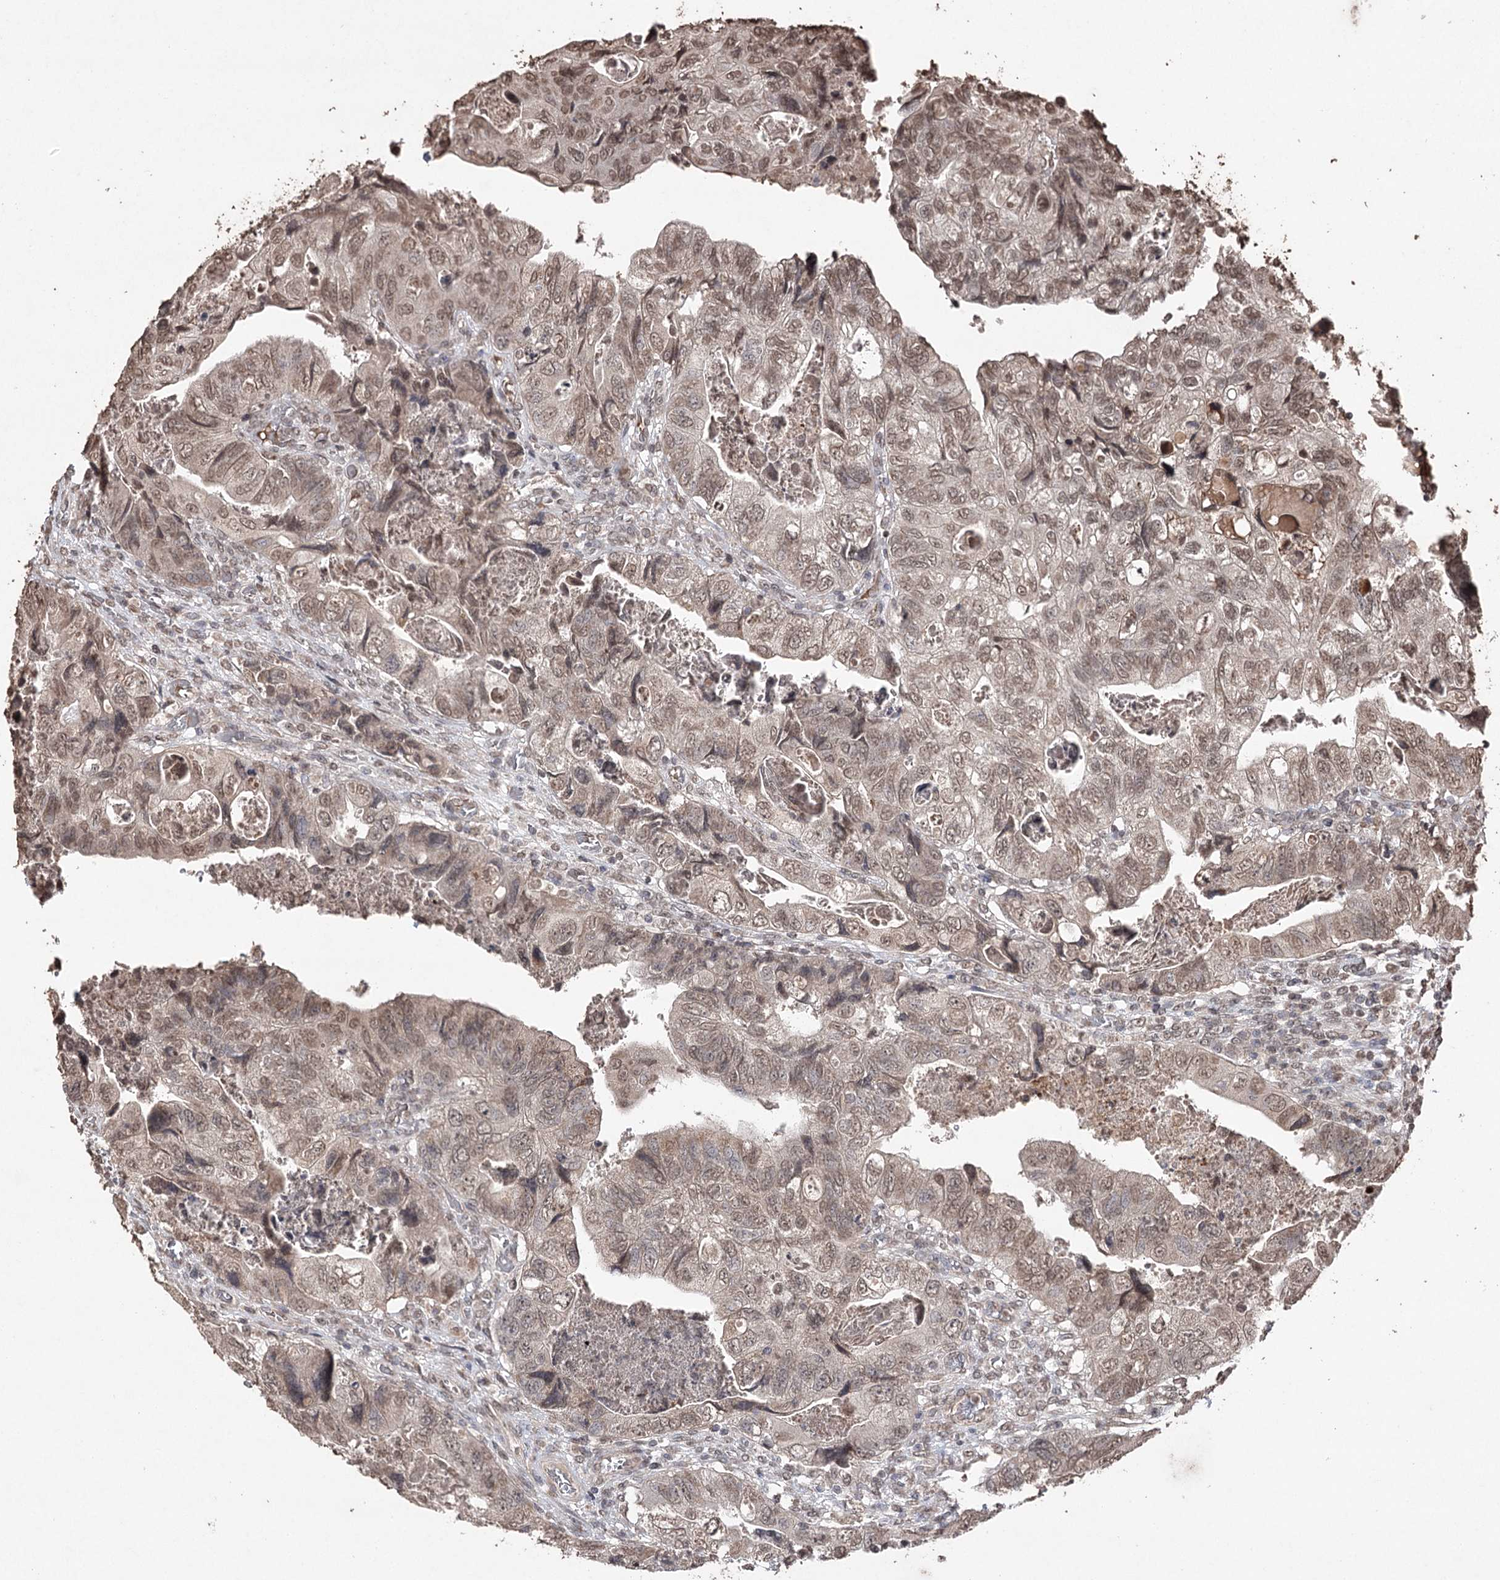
{"staining": {"intensity": "moderate", "quantity": "25%-75%", "location": "nuclear"}, "tissue": "colorectal cancer", "cell_type": "Tumor cells", "image_type": "cancer", "snomed": [{"axis": "morphology", "description": "Adenocarcinoma, NOS"}, {"axis": "topography", "description": "Rectum"}], "caption": "Moderate nuclear staining is identified in approximately 25%-75% of tumor cells in colorectal adenocarcinoma. The staining was performed using DAB to visualize the protein expression in brown, while the nuclei were stained in blue with hematoxylin (Magnification: 20x).", "gene": "ATG14", "patient": {"sex": "male", "age": 63}}